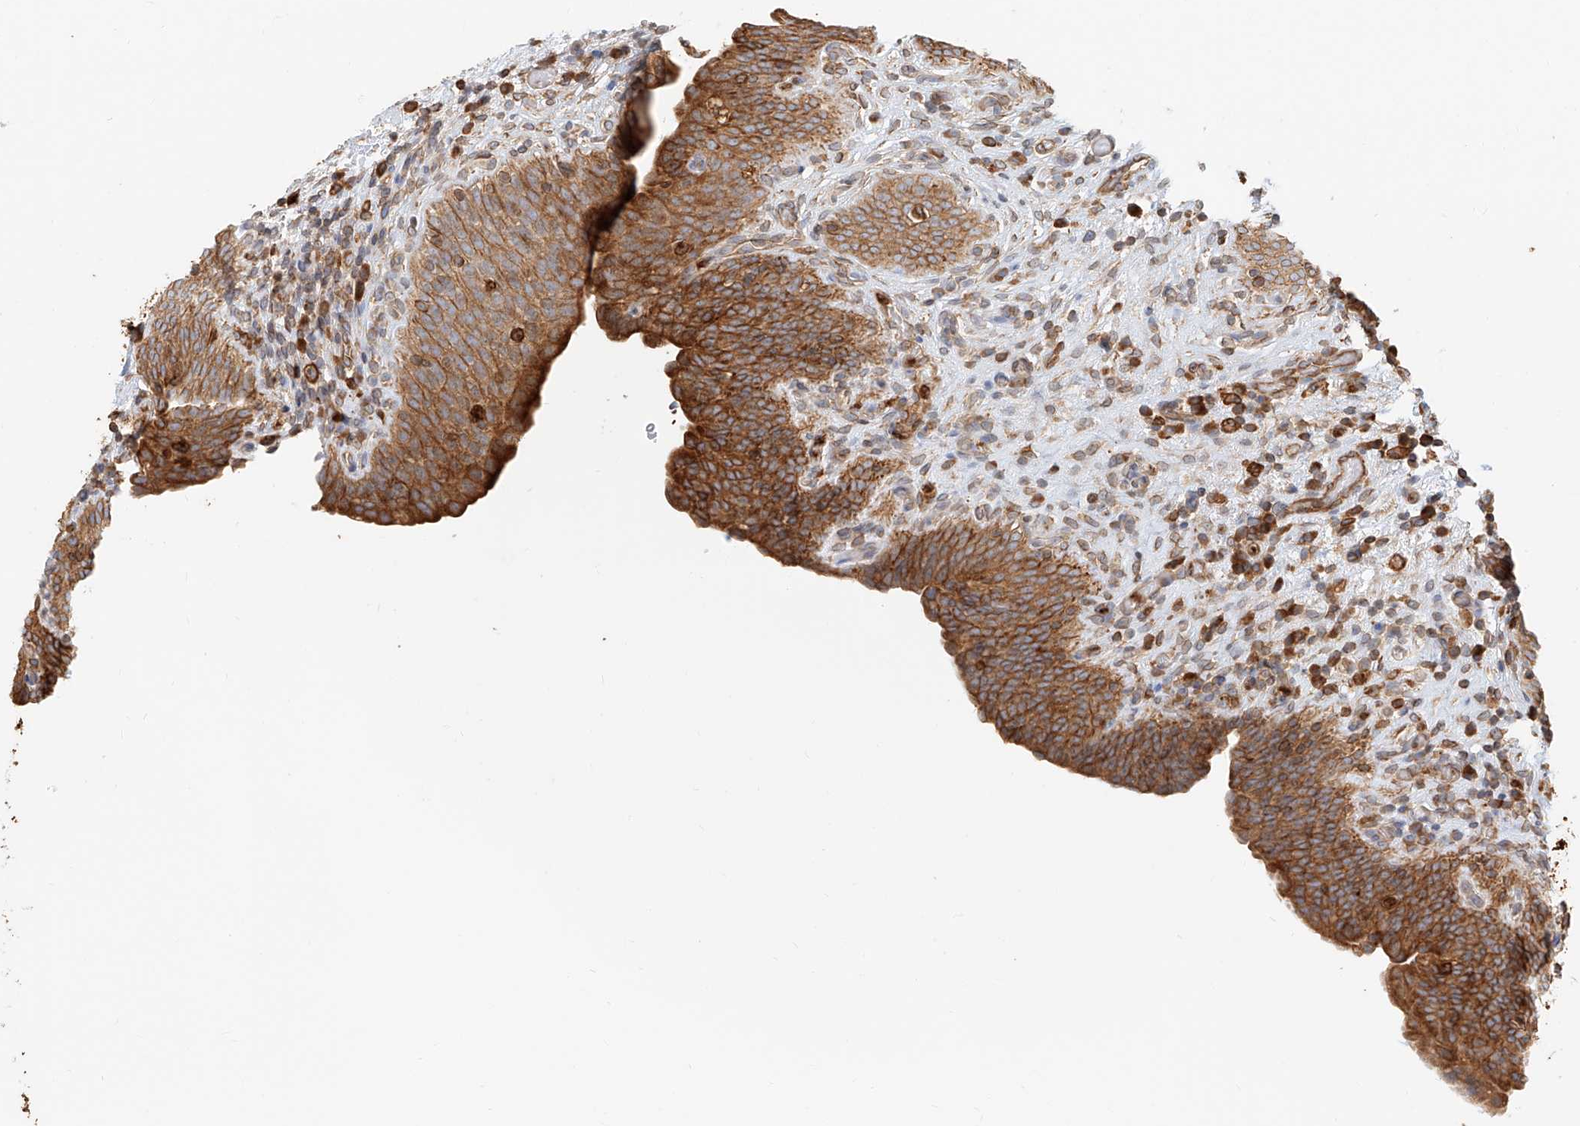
{"staining": {"intensity": "moderate", "quantity": ">75%", "location": "cytoplasmic/membranous"}, "tissue": "urinary bladder", "cell_type": "Urothelial cells", "image_type": "normal", "snomed": [{"axis": "morphology", "description": "Normal tissue, NOS"}, {"axis": "topography", "description": "Urinary bladder"}], "caption": "An immunohistochemistry (IHC) image of benign tissue is shown. Protein staining in brown highlights moderate cytoplasmic/membranous positivity in urinary bladder within urothelial cells. Using DAB (brown) and hematoxylin (blue) stains, captured at high magnification using brightfield microscopy.", "gene": "DHRS7", "patient": {"sex": "male", "age": 83}}